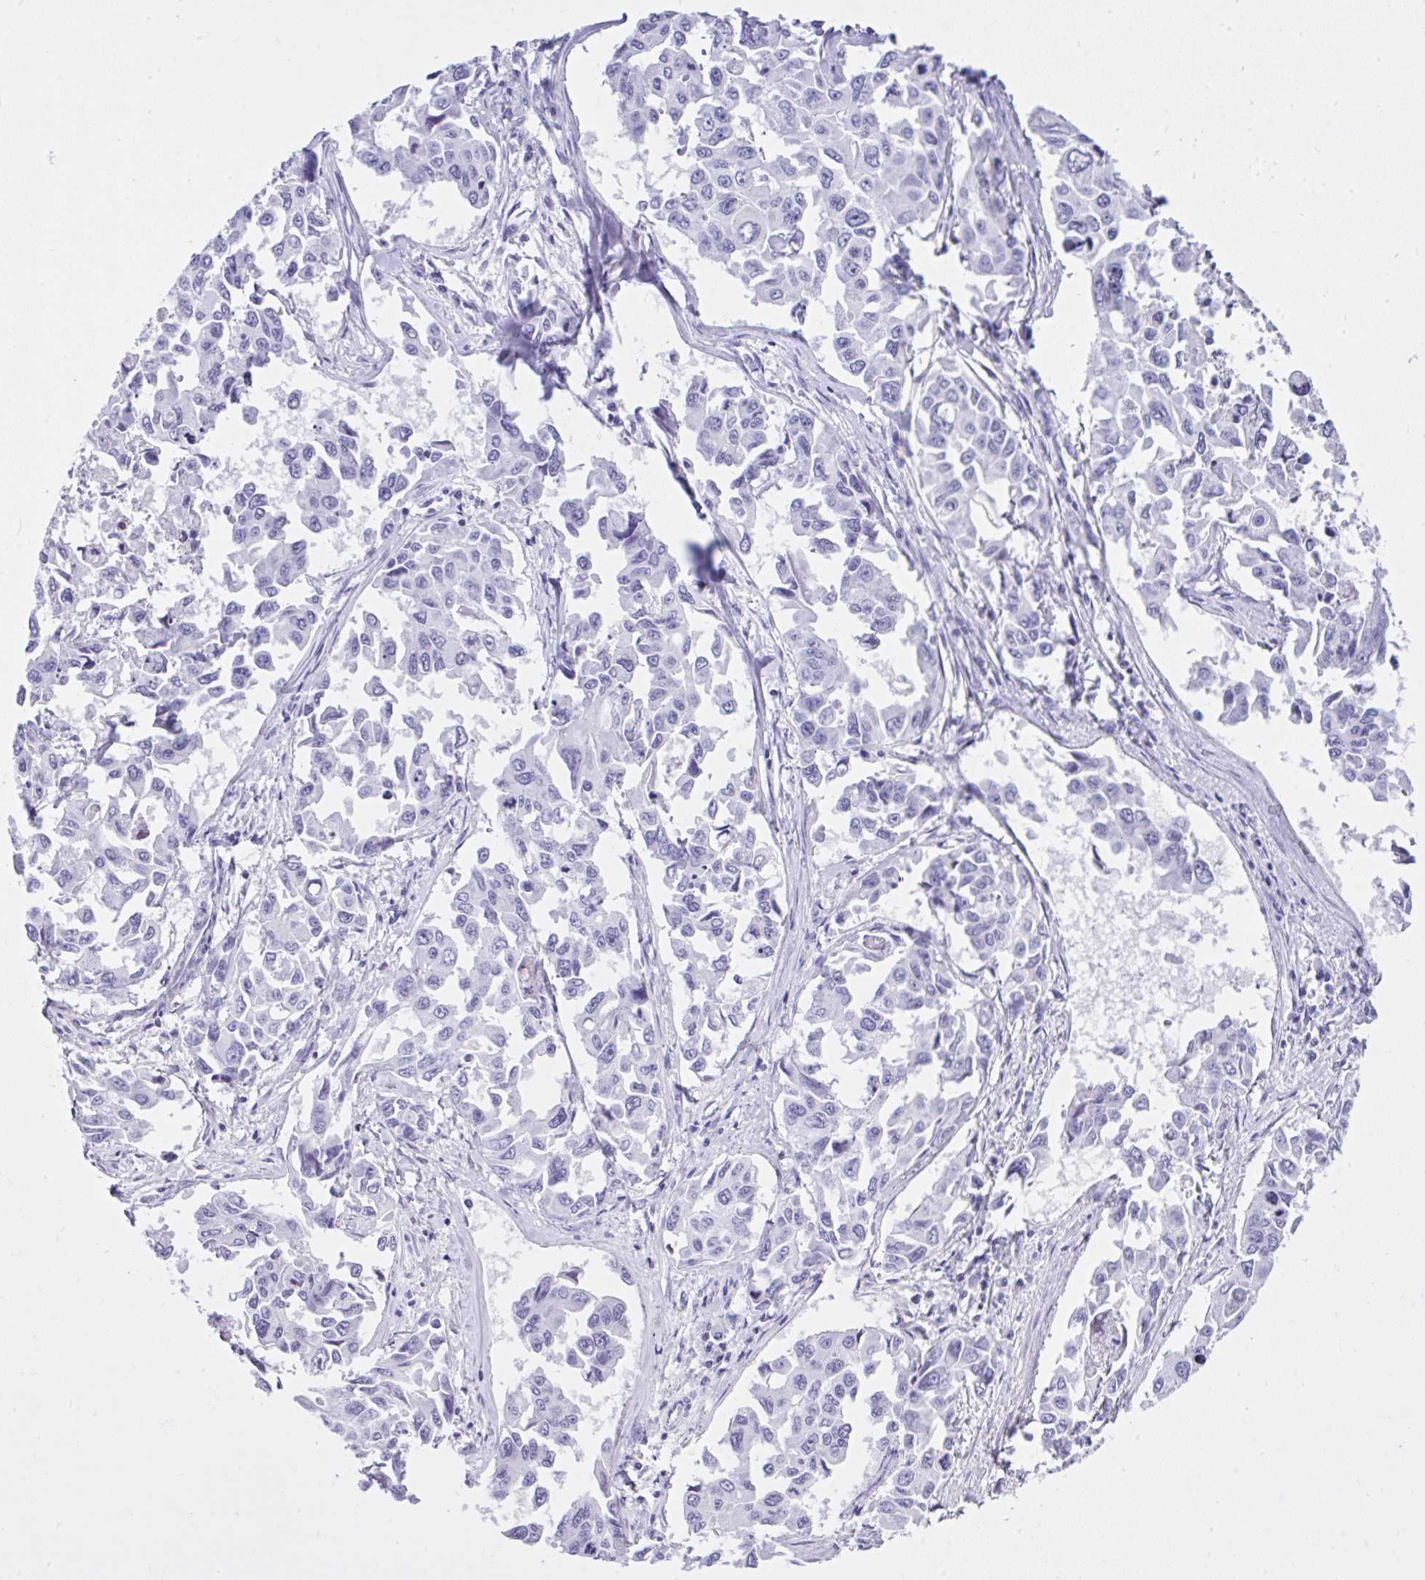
{"staining": {"intensity": "negative", "quantity": "none", "location": "none"}, "tissue": "lung cancer", "cell_type": "Tumor cells", "image_type": "cancer", "snomed": [{"axis": "morphology", "description": "Adenocarcinoma, NOS"}, {"axis": "topography", "description": "Lung"}], "caption": "This is a micrograph of immunohistochemistry (IHC) staining of adenocarcinoma (lung), which shows no staining in tumor cells.", "gene": "KRT27", "patient": {"sex": "male", "age": 64}}